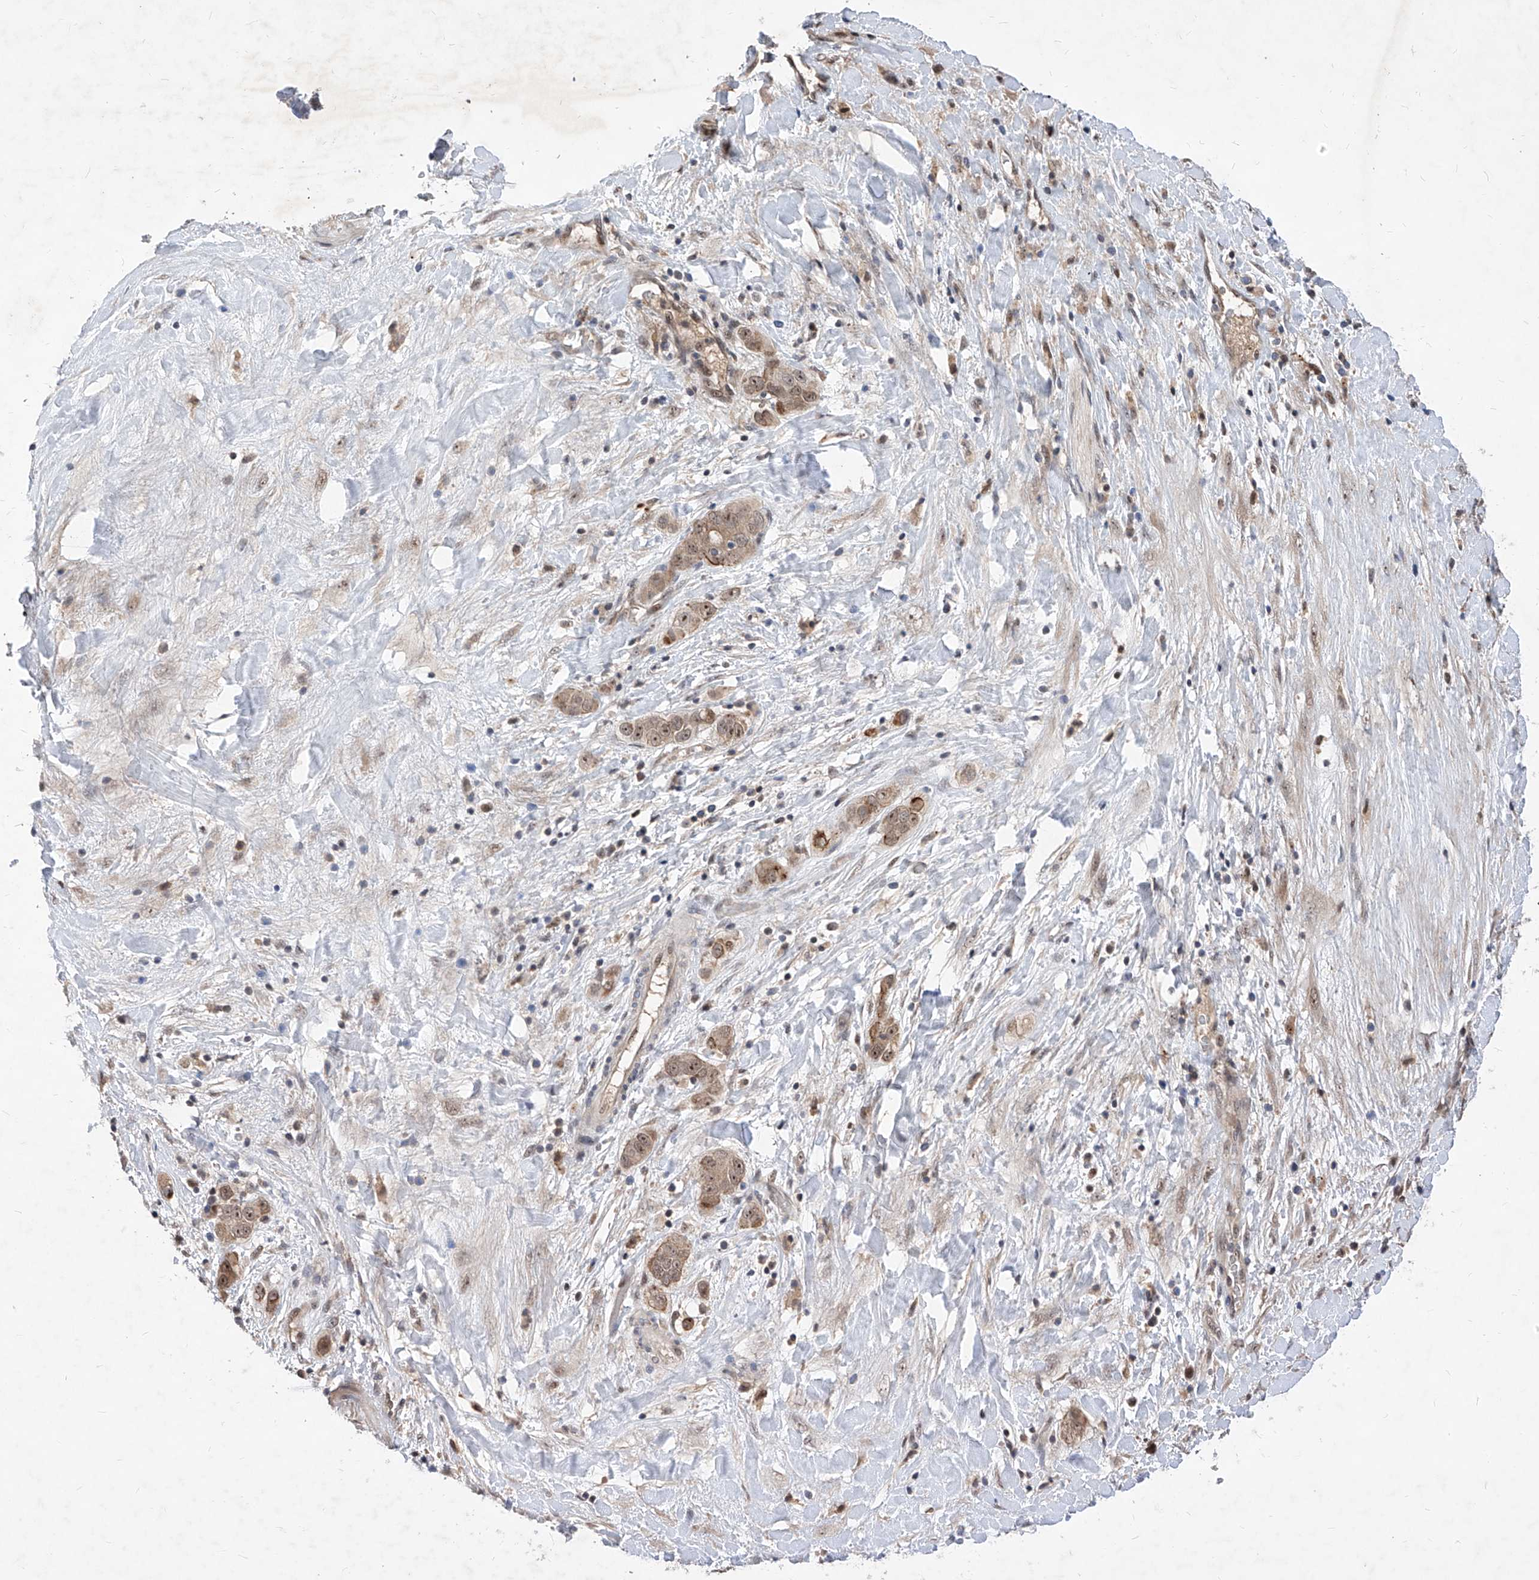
{"staining": {"intensity": "moderate", "quantity": ">75%", "location": "cytoplasmic/membranous,nuclear"}, "tissue": "liver cancer", "cell_type": "Tumor cells", "image_type": "cancer", "snomed": [{"axis": "morphology", "description": "Cholangiocarcinoma"}, {"axis": "topography", "description": "Liver"}], "caption": "Moderate cytoplasmic/membranous and nuclear expression is present in about >75% of tumor cells in liver cholangiocarcinoma. (DAB = brown stain, brightfield microscopy at high magnification).", "gene": "LGR4", "patient": {"sex": "female", "age": 52}}